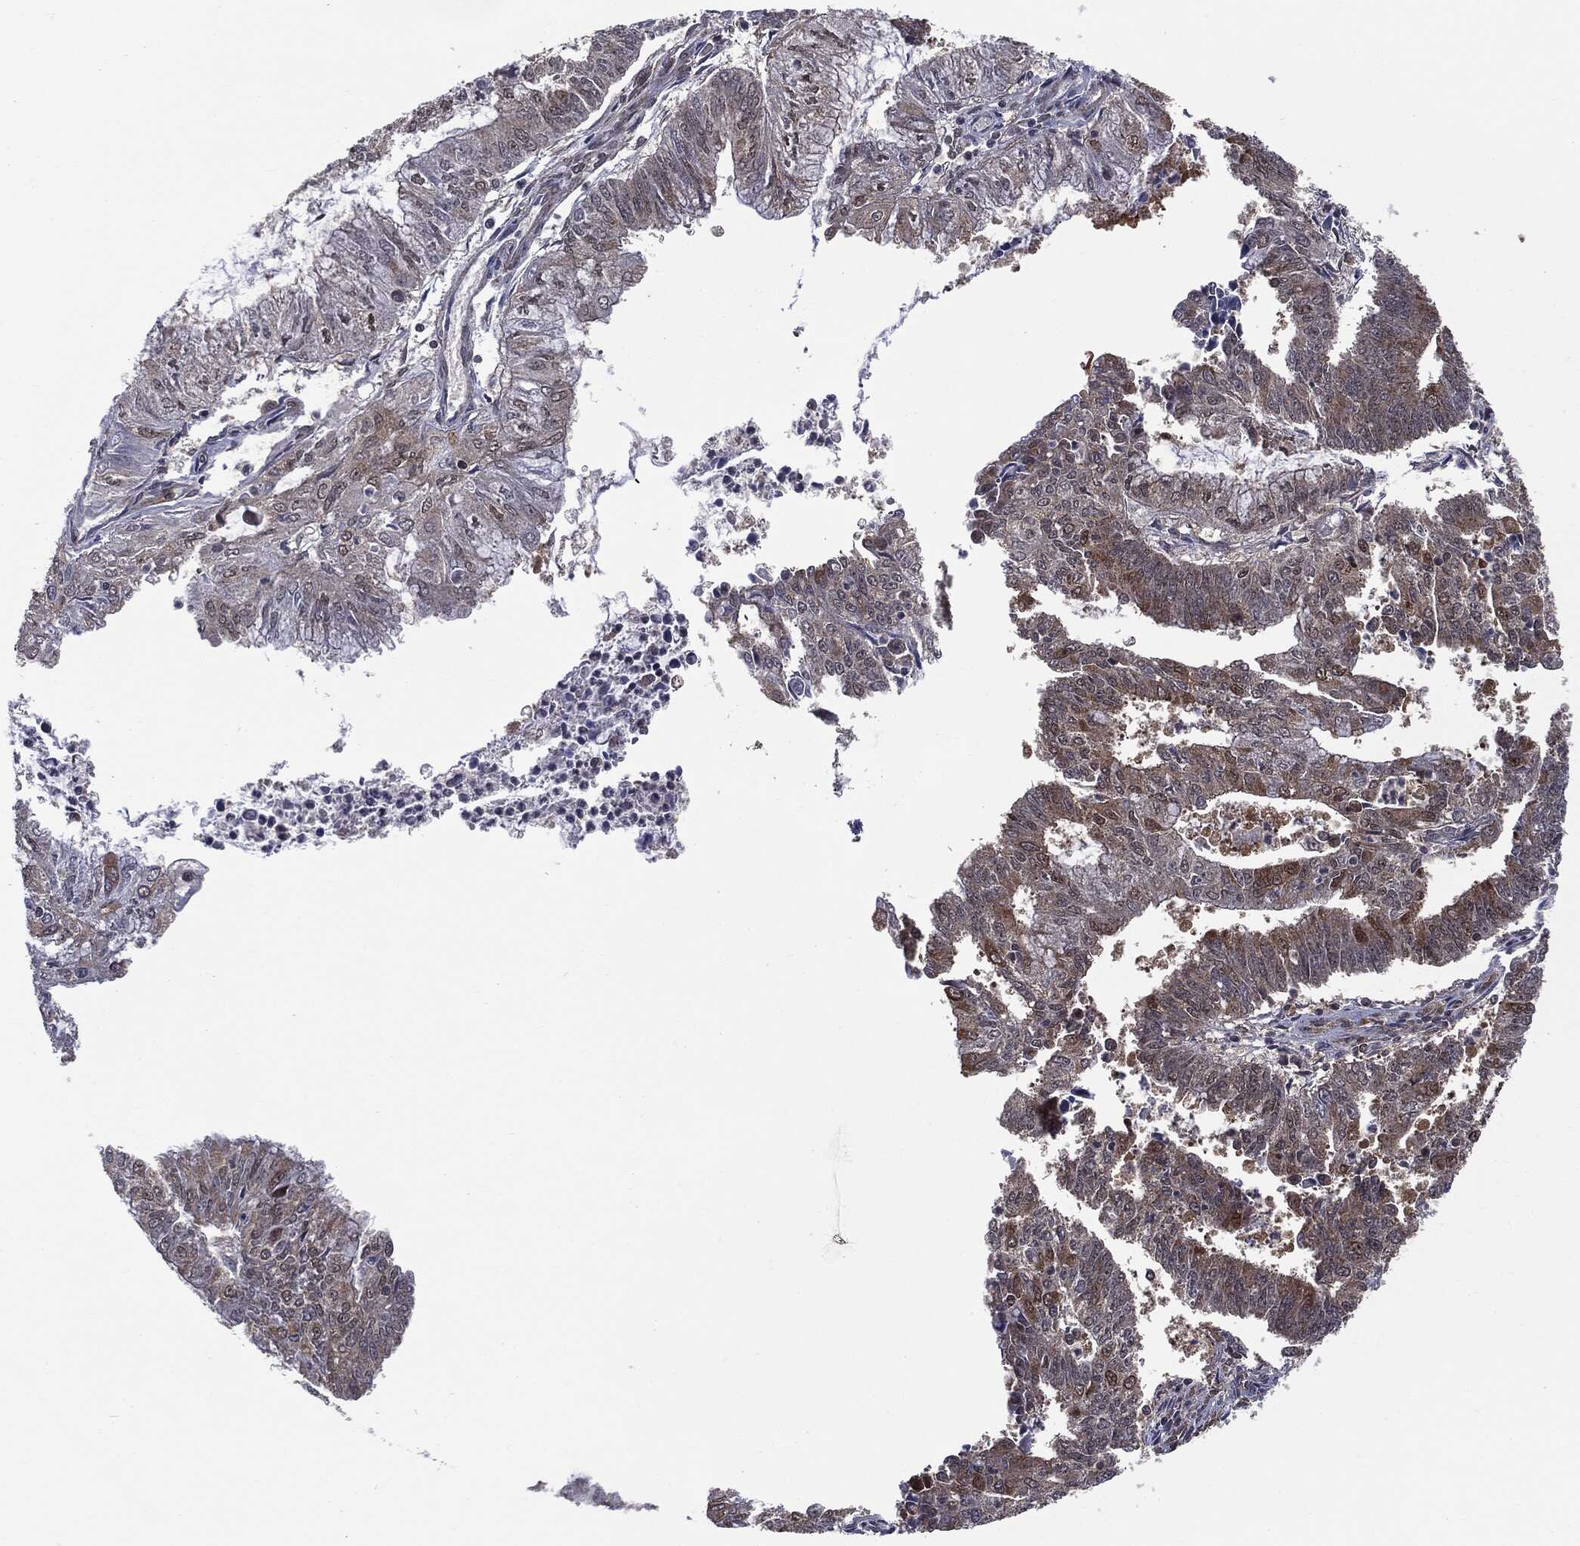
{"staining": {"intensity": "weak", "quantity": "<25%", "location": "cytoplasmic/membranous,nuclear"}, "tissue": "endometrial cancer", "cell_type": "Tumor cells", "image_type": "cancer", "snomed": [{"axis": "morphology", "description": "Adenocarcinoma, NOS"}, {"axis": "topography", "description": "Endometrium"}], "caption": "Endometrial cancer was stained to show a protein in brown. There is no significant expression in tumor cells.", "gene": "PTPA", "patient": {"sex": "female", "age": 61}}